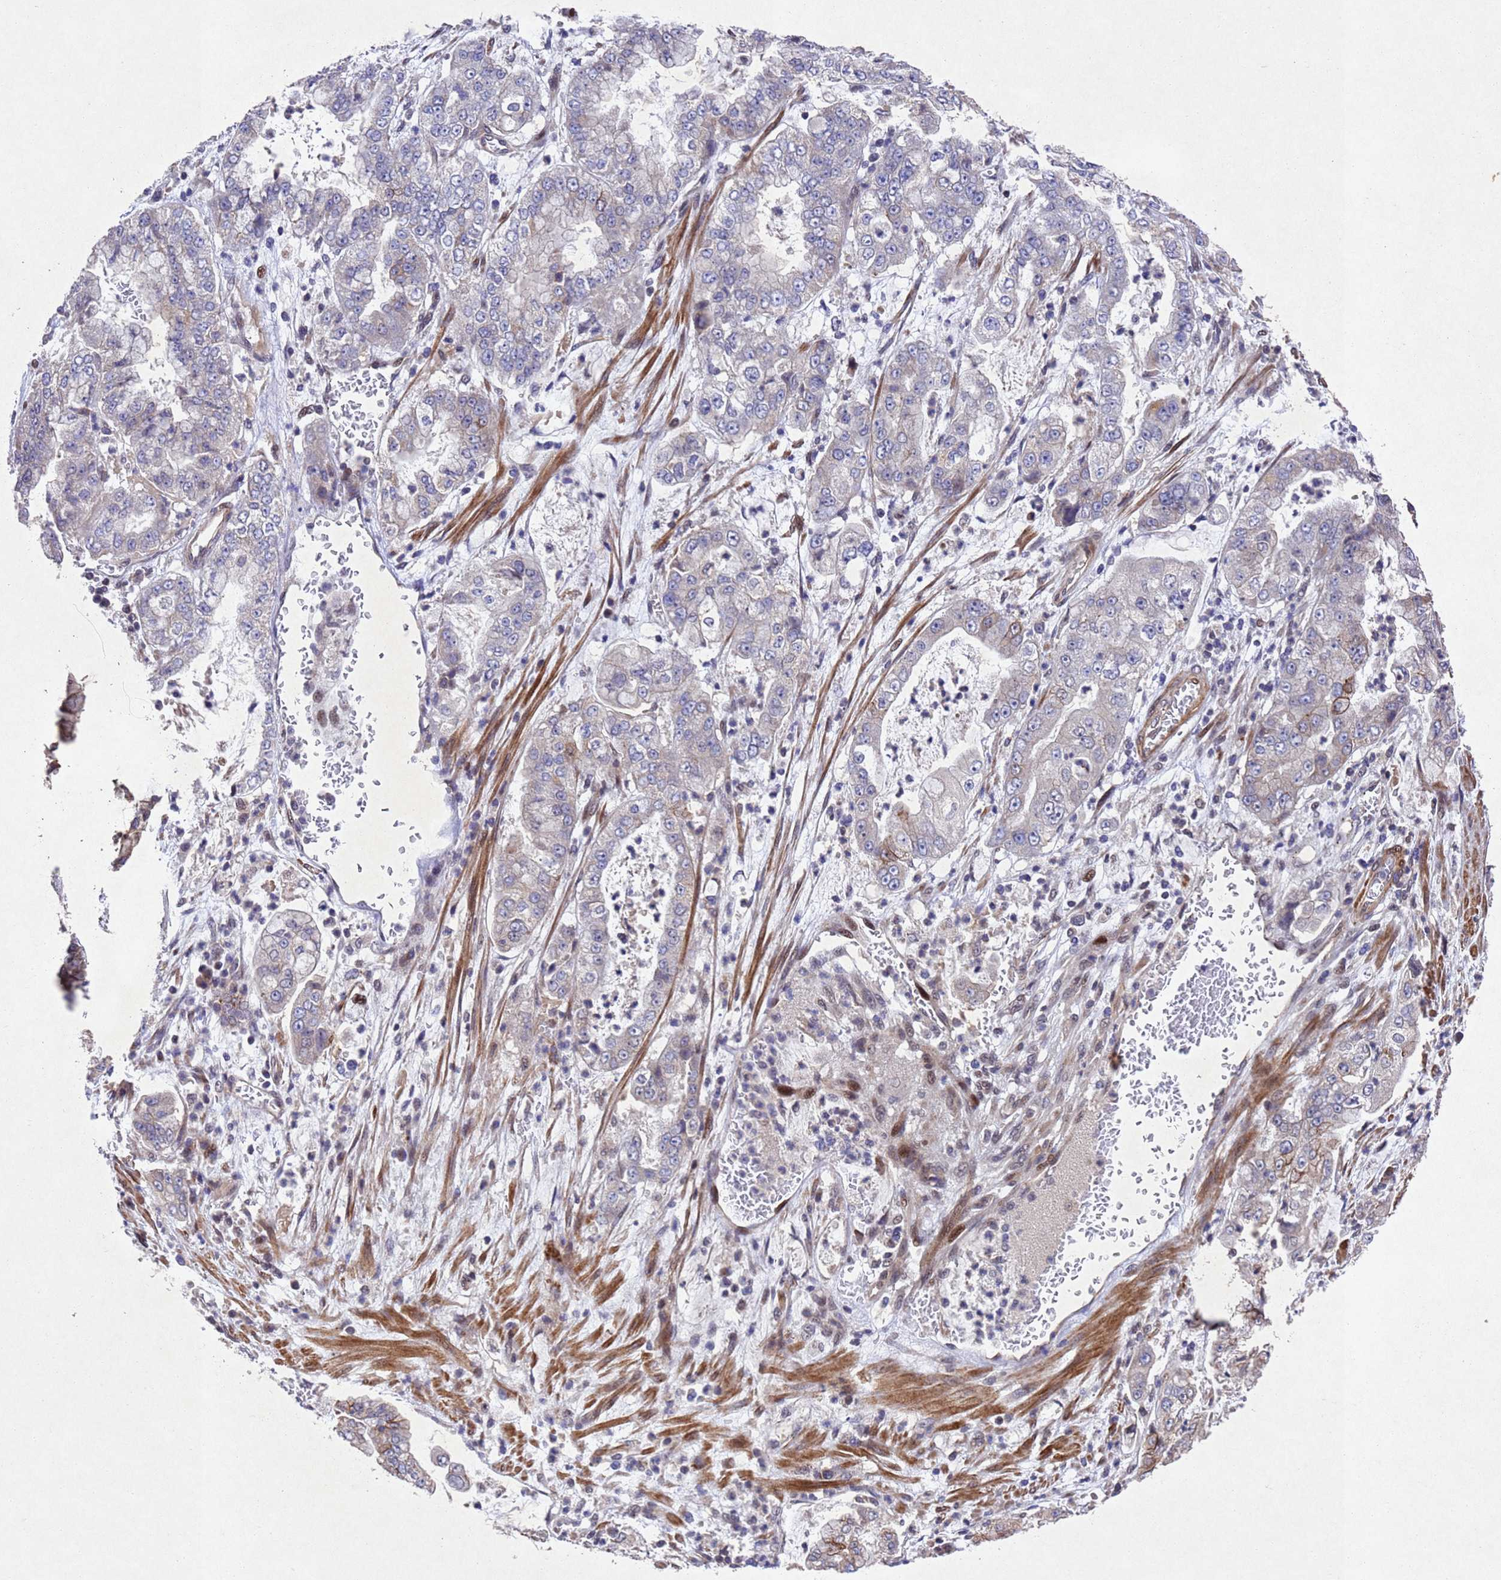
{"staining": {"intensity": "negative", "quantity": "none", "location": "none"}, "tissue": "stomach cancer", "cell_type": "Tumor cells", "image_type": "cancer", "snomed": [{"axis": "morphology", "description": "Adenocarcinoma, NOS"}, {"axis": "topography", "description": "Stomach"}], "caption": "The immunohistochemistry (IHC) image has no significant expression in tumor cells of stomach cancer (adenocarcinoma) tissue. (DAB IHC visualized using brightfield microscopy, high magnification).", "gene": "TBK1", "patient": {"sex": "male", "age": 76}}